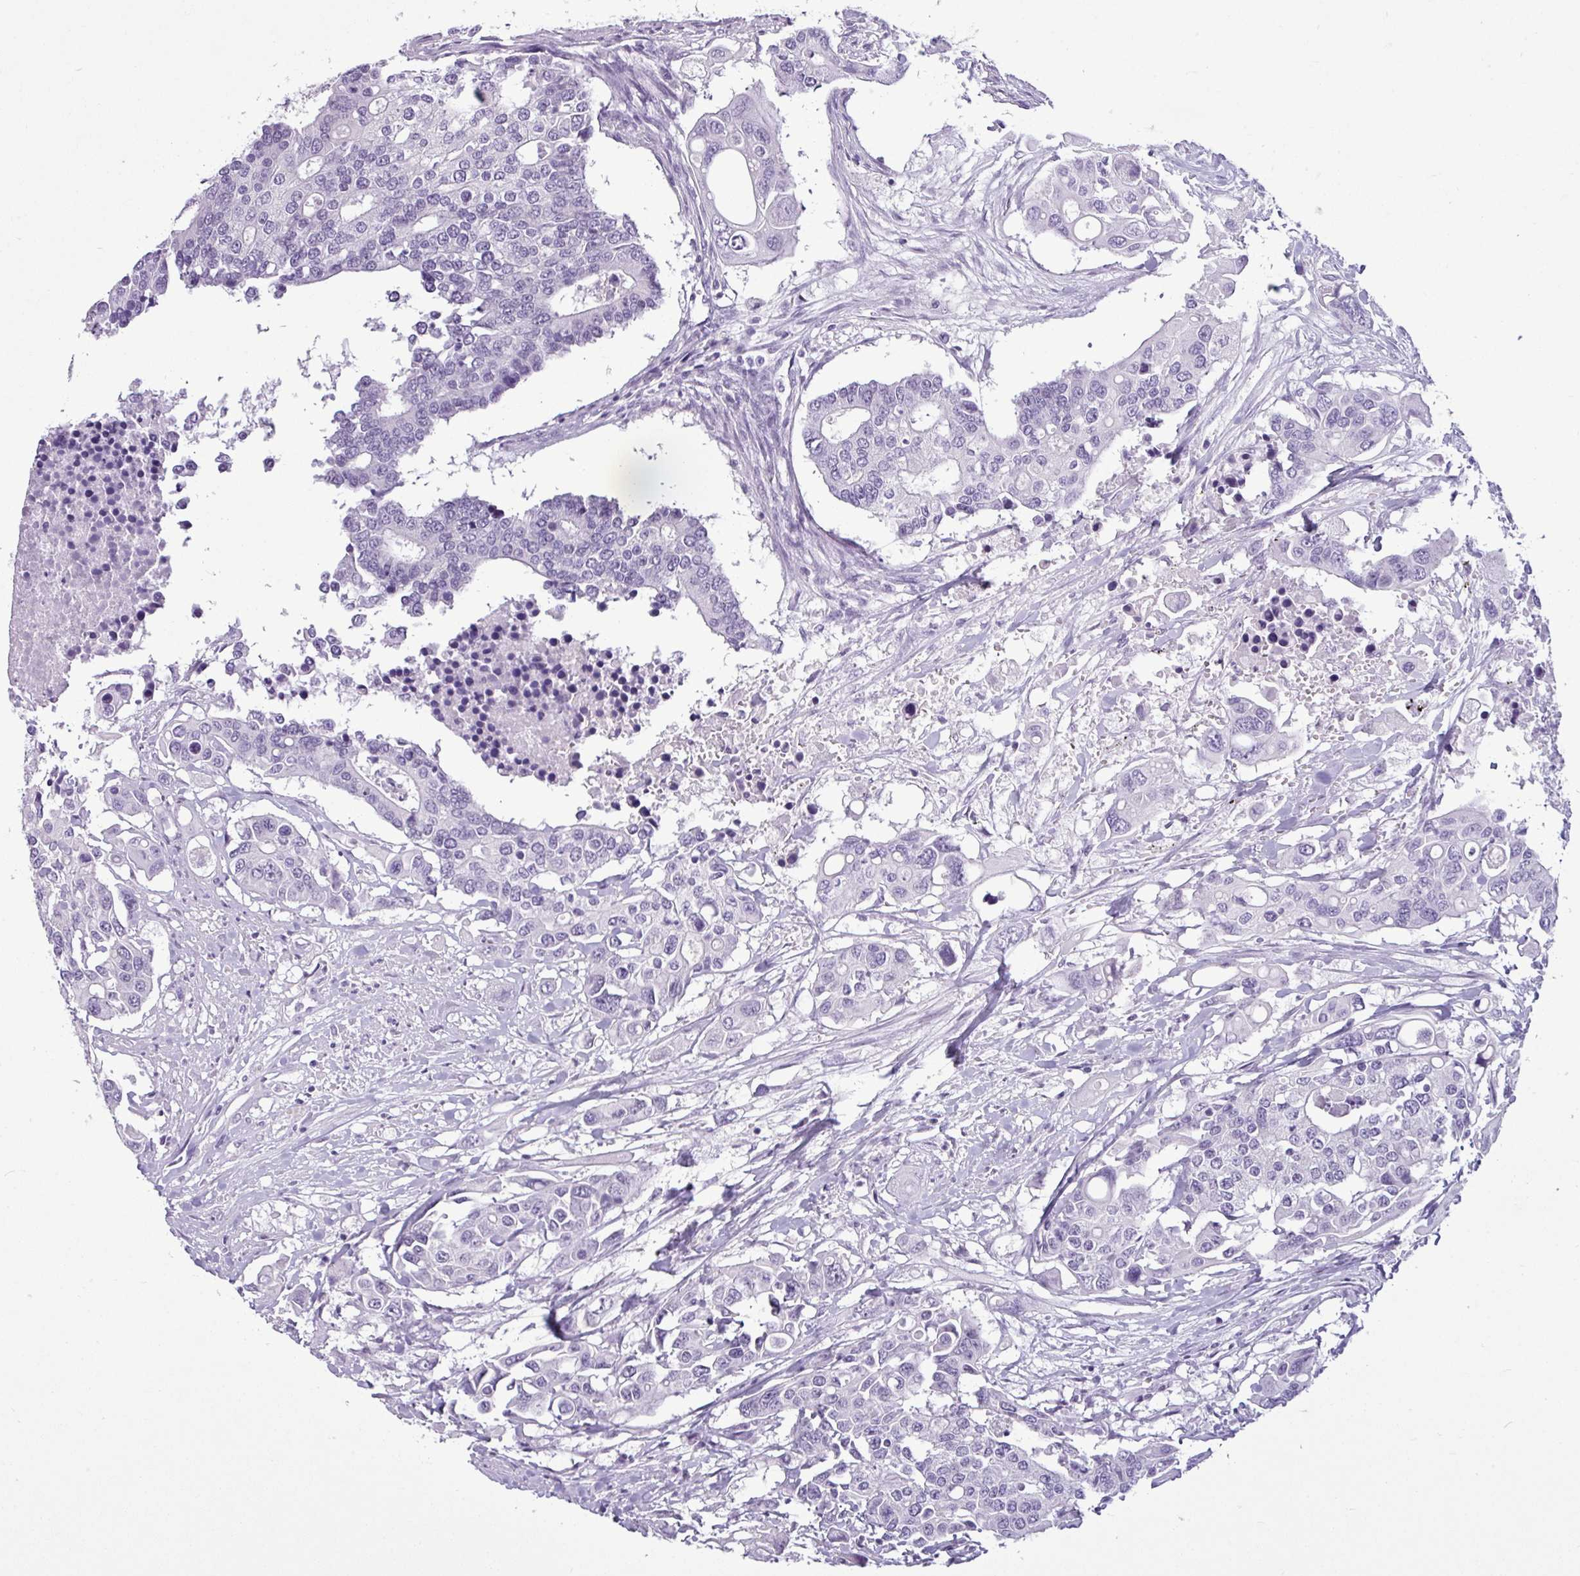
{"staining": {"intensity": "negative", "quantity": "none", "location": "none"}, "tissue": "colorectal cancer", "cell_type": "Tumor cells", "image_type": "cancer", "snomed": [{"axis": "morphology", "description": "Adenocarcinoma, NOS"}, {"axis": "topography", "description": "Colon"}], "caption": "DAB (3,3'-diaminobenzidine) immunohistochemical staining of human colorectal cancer (adenocarcinoma) displays no significant positivity in tumor cells.", "gene": "AMY2A", "patient": {"sex": "male", "age": 77}}